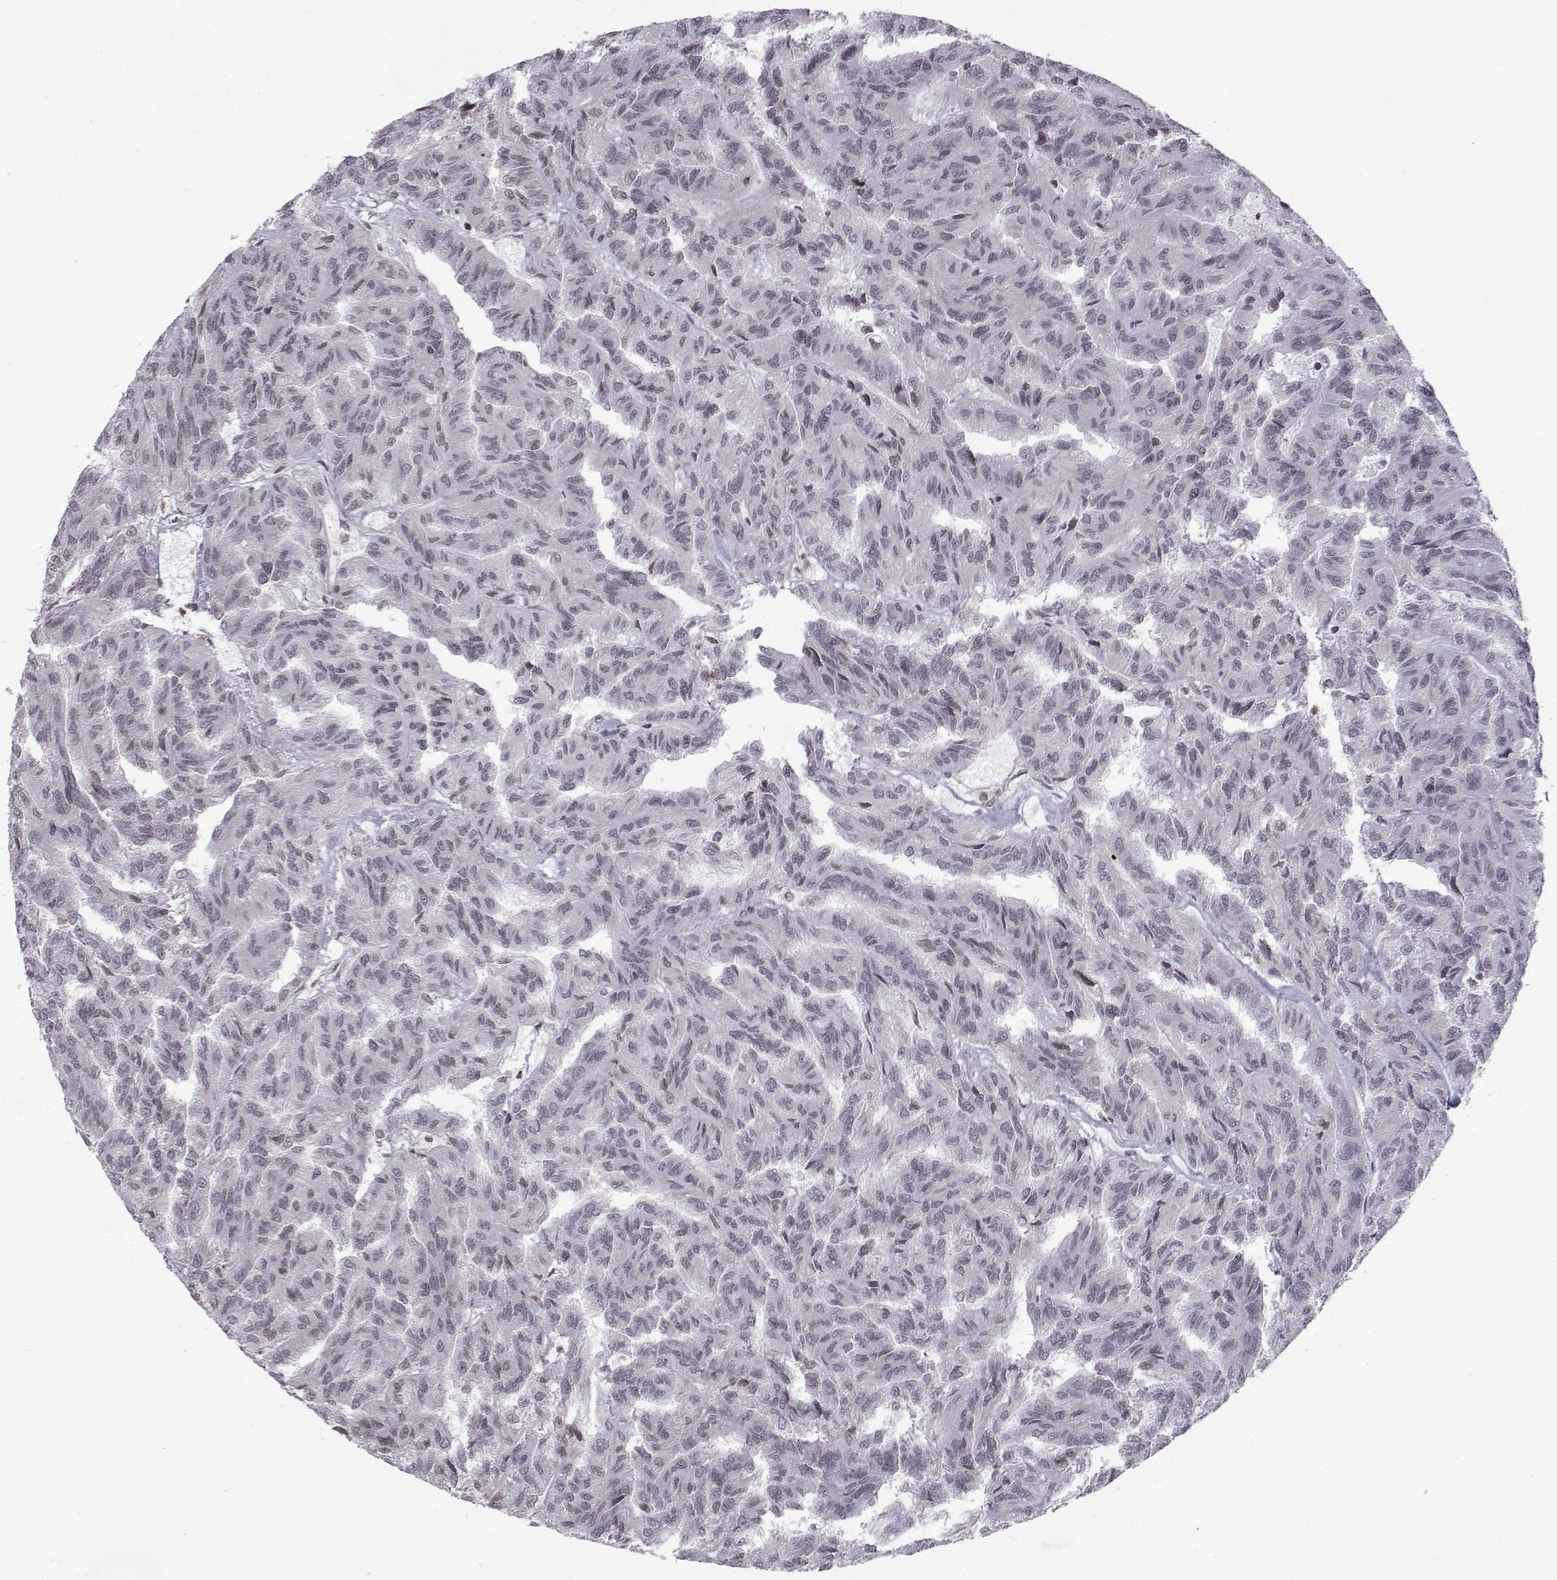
{"staining": {"intensity": "negative", "quantity": "none", "location": "none"}, "tissue": "renal cancer", "cell_type": "Tumor cells", "image_type": "cancer", "snomed": [{"axis": "morphology", "description": "Adenocarcinoma, NOS"}, {"axis": "topography", "description": "Kidney"}], "caption": "Tumor cells are negative for brown protein staining in adenocarcinoma (renal). (DAB immunohistochemistry, high magnification).", "gene": "MARCHF4", "patient": {"sex": "male", "age": 79}}